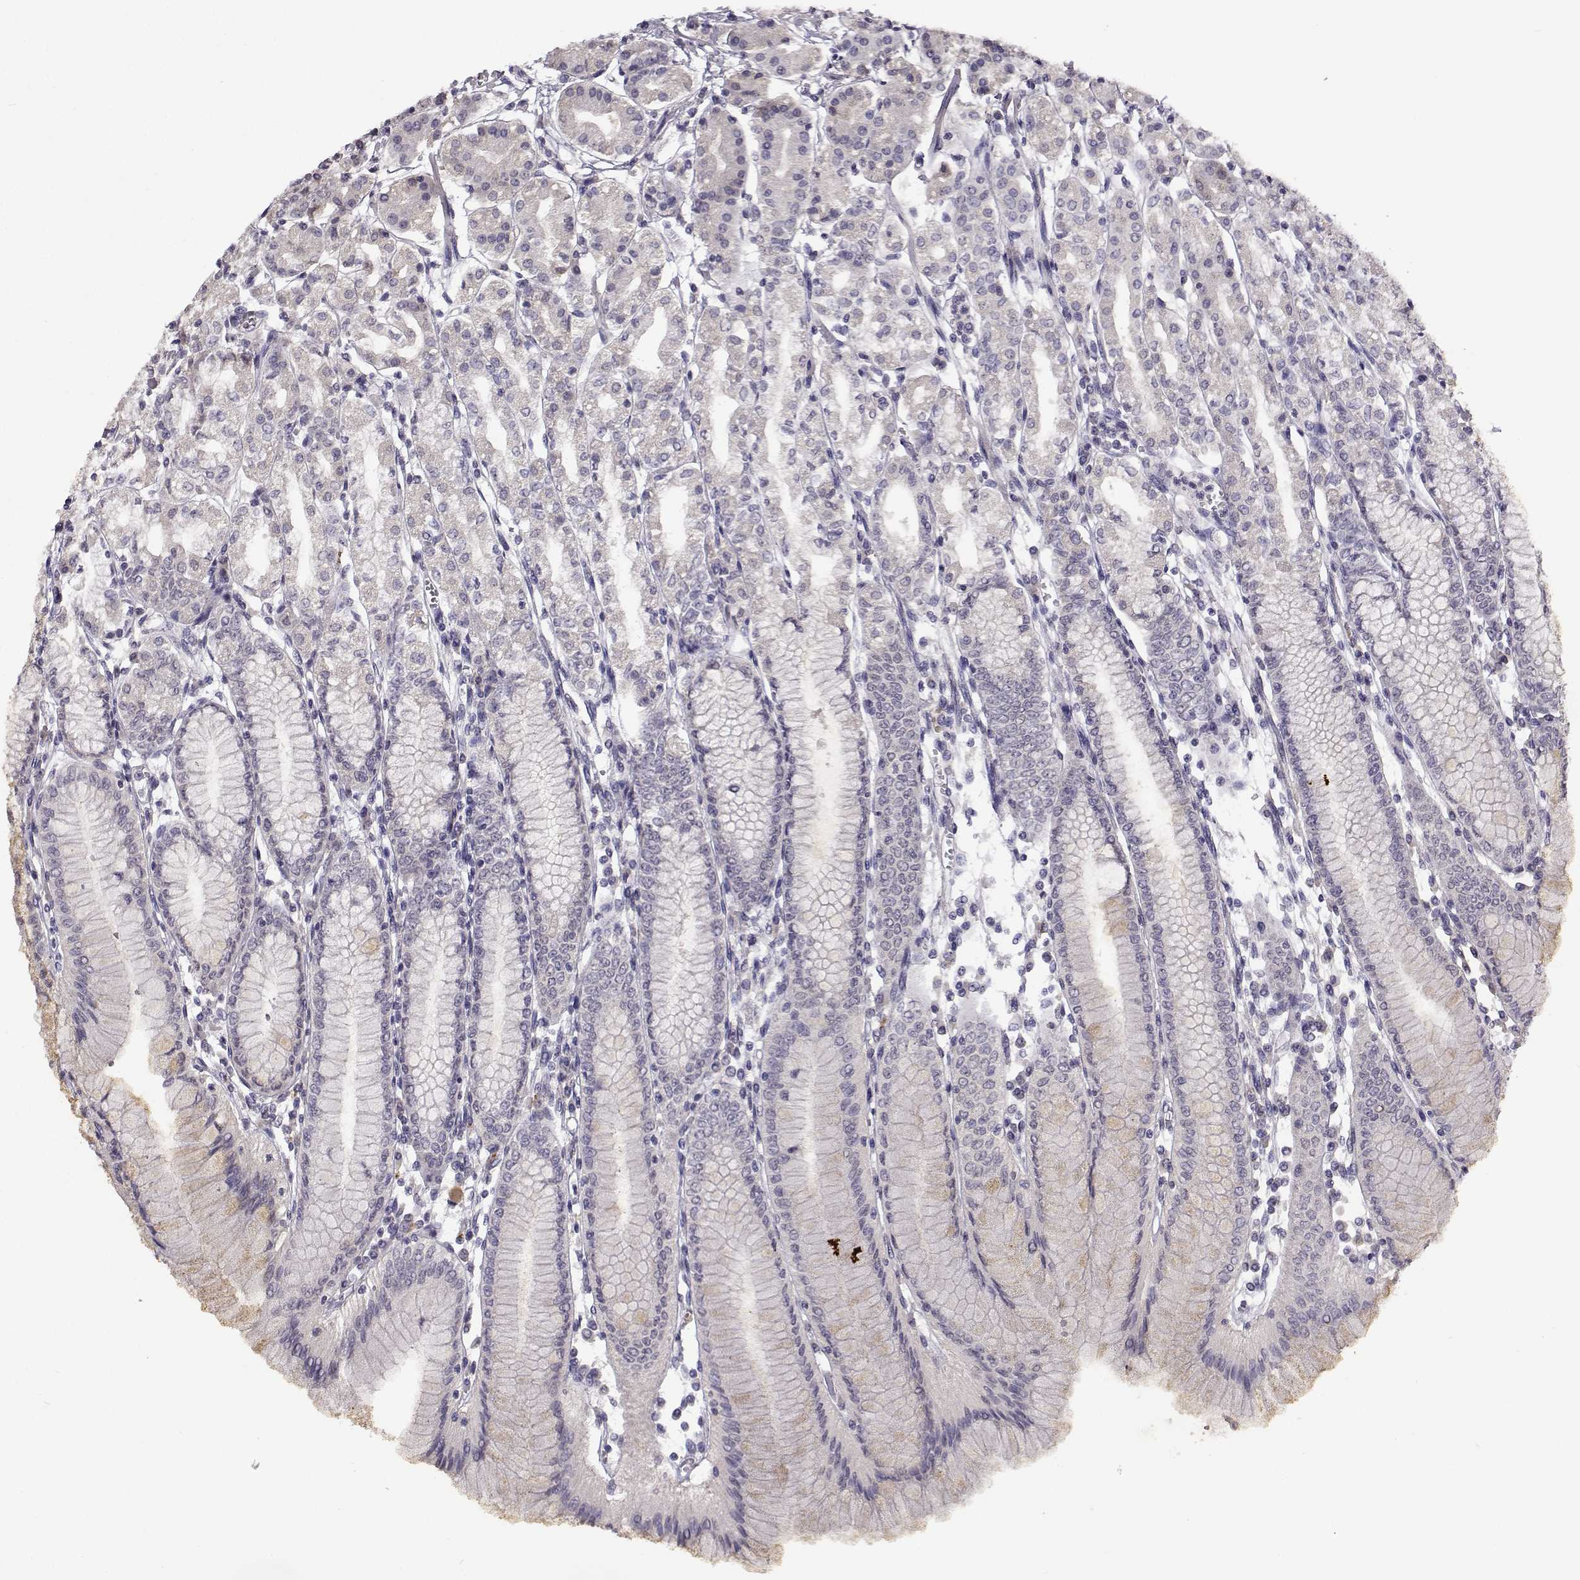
{"staining": {"intensity": "negative", "quantity": "none", "location": "none"}, "tissue": "stomach", "cell_type": "Glandular cells", "image_type": "normal", "snomed": [{"axis": "morphology", "description": "Normal tissue, NOS"}, {"axis": "topography", "description": "Skeletal muscle"}, {"axis": "topography", "description": "Stomach"}], "caption": "This is an immunohistochemistry micrograph of unremarkable human stomach. There is no staining in glandular cells.", "gene": "RHOXF2", "patient": {"sex": "female", "age": 57}}